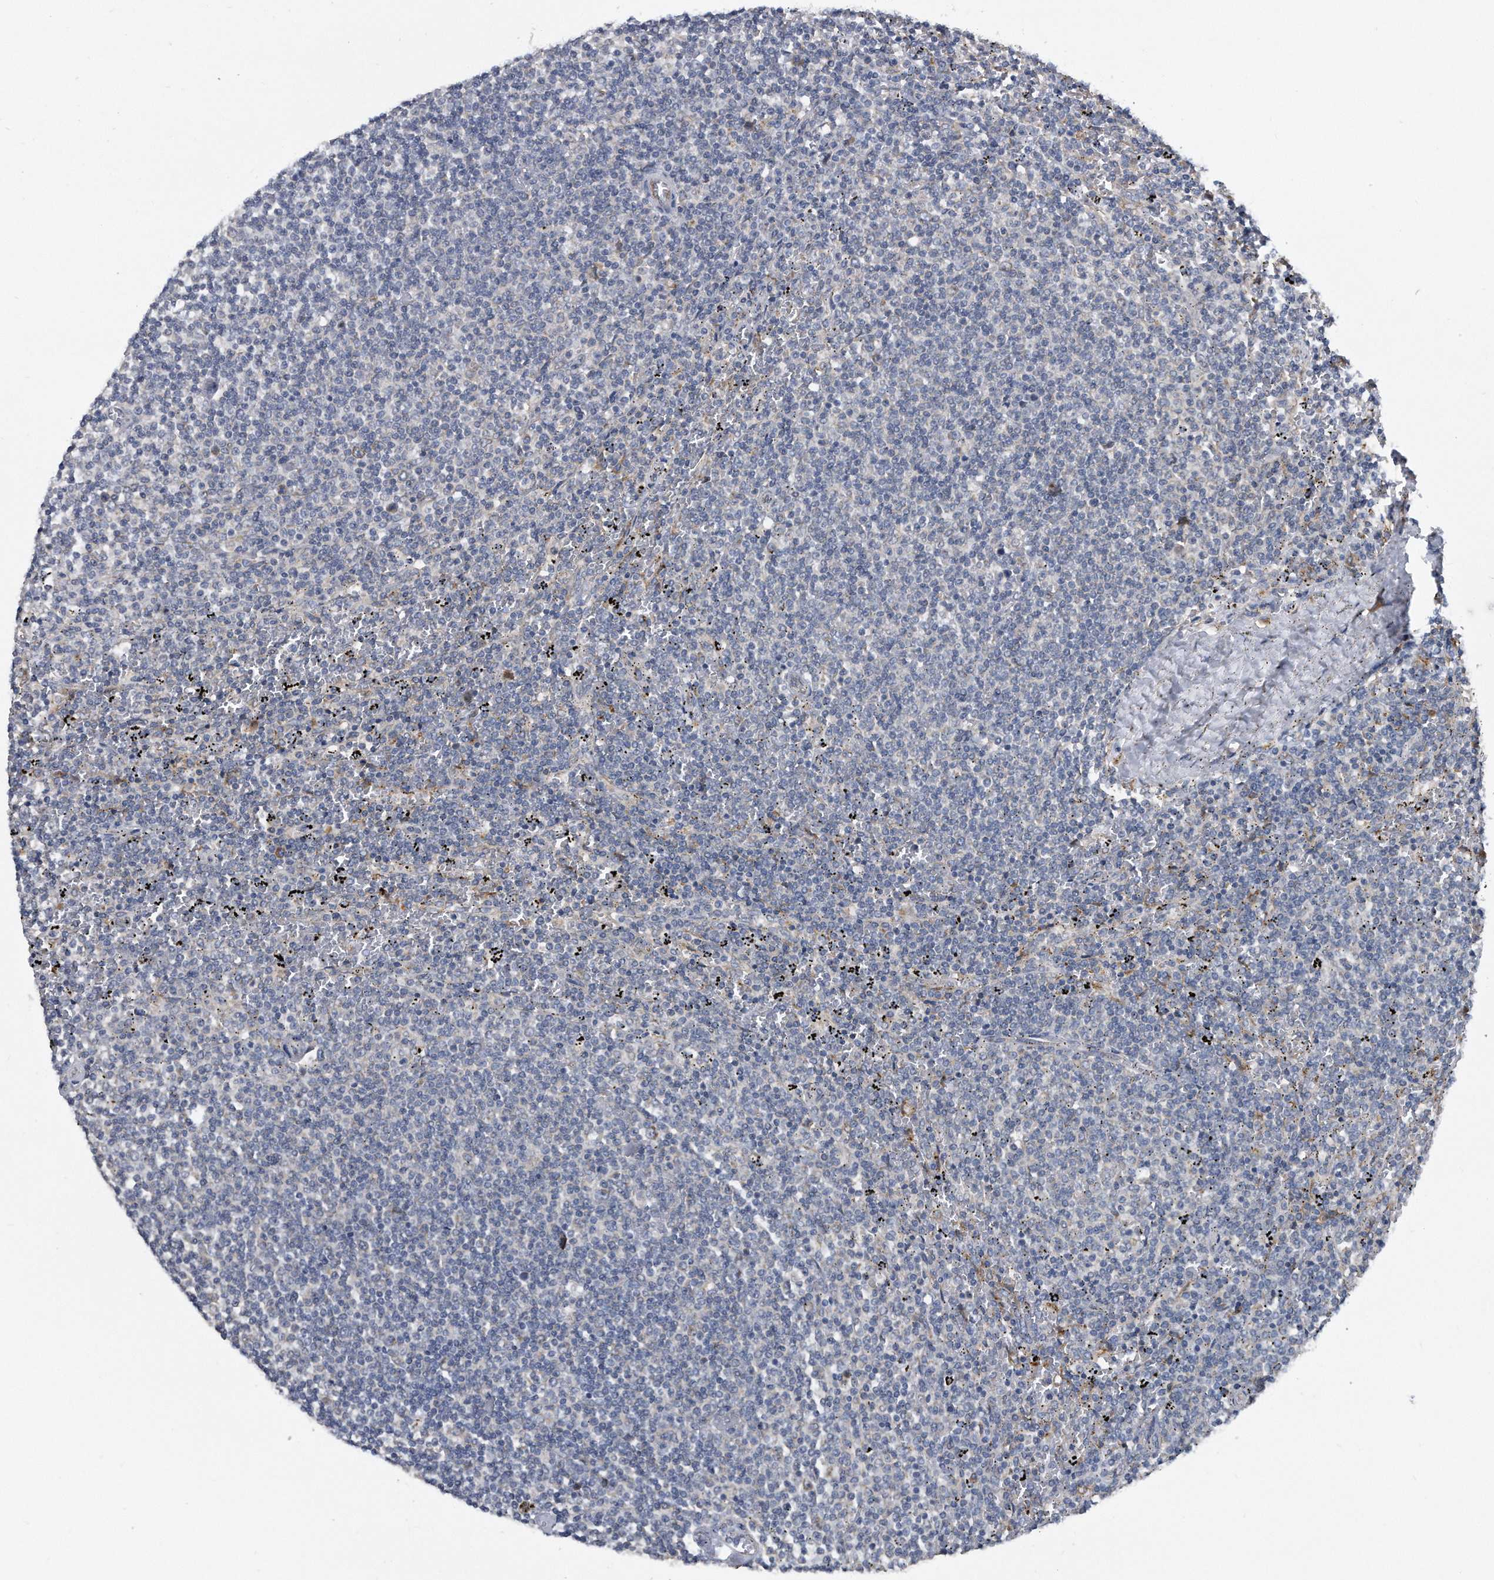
{"staining": {"intensity": "negative", "quantity": "none", "location": "none"}, "tissue": "lymphoma", "cell_type": "Tumor cells", "image_type": "cancer", "snomed": [{"axis": "morphology", "description": "Malignant lymphoma, non-Hodgkin's type, Low grade"}, {"axis": "topography", "description": "Spleen"}], "caption": "DAB (3,3'-diaminobenzidine) immunohistochemical staining of lymphoma demonstrates no significant staining in tumor cells. The staining is performed using DAB brown chromogen with nuclei counter-stained in using hematoxylin.", "gene": "CCDC47", "patient": {"sex": "female", "age": 50}}